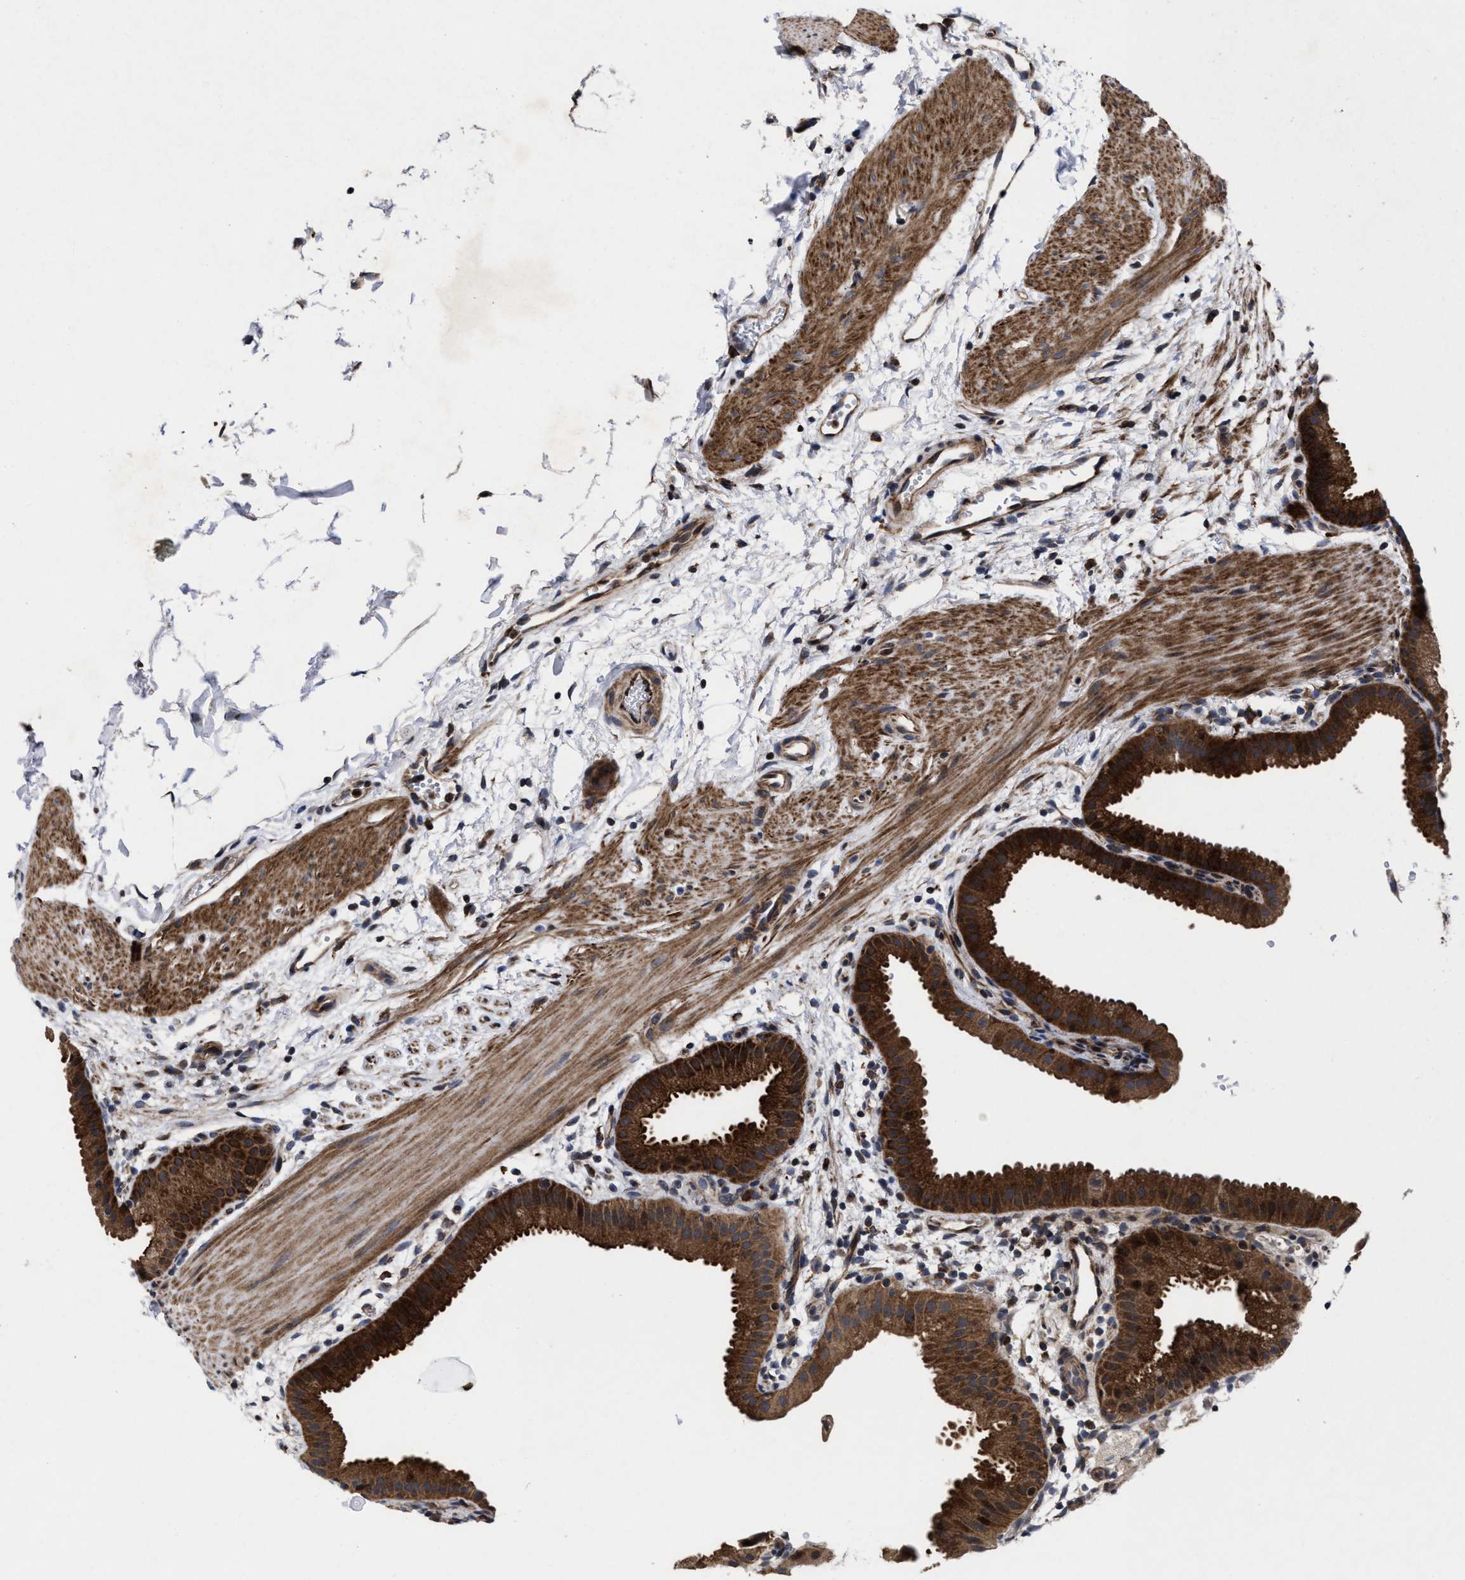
{"staining": {"intensity": "strong", "quantity": ">75%", "location": "cytoplasmic/membranous"}, "tissue": "gallbladder", "cell_type": "Glandular cells", "image_type": "normal", "snomed": [{"axis": "morphology", "description": "Normal tissue, NOS"}, {"axis": "topography", "description": "Gallbladder"}], "caption": "A micrograph showing strong cytoplasmic/membranous expression in approximately >75% of glandular cells in benign gallbladder, as visualized by brown immunohistochemical staining.", "gene": "MRPL50", "patient": {"sex": "female", "age": 64}}